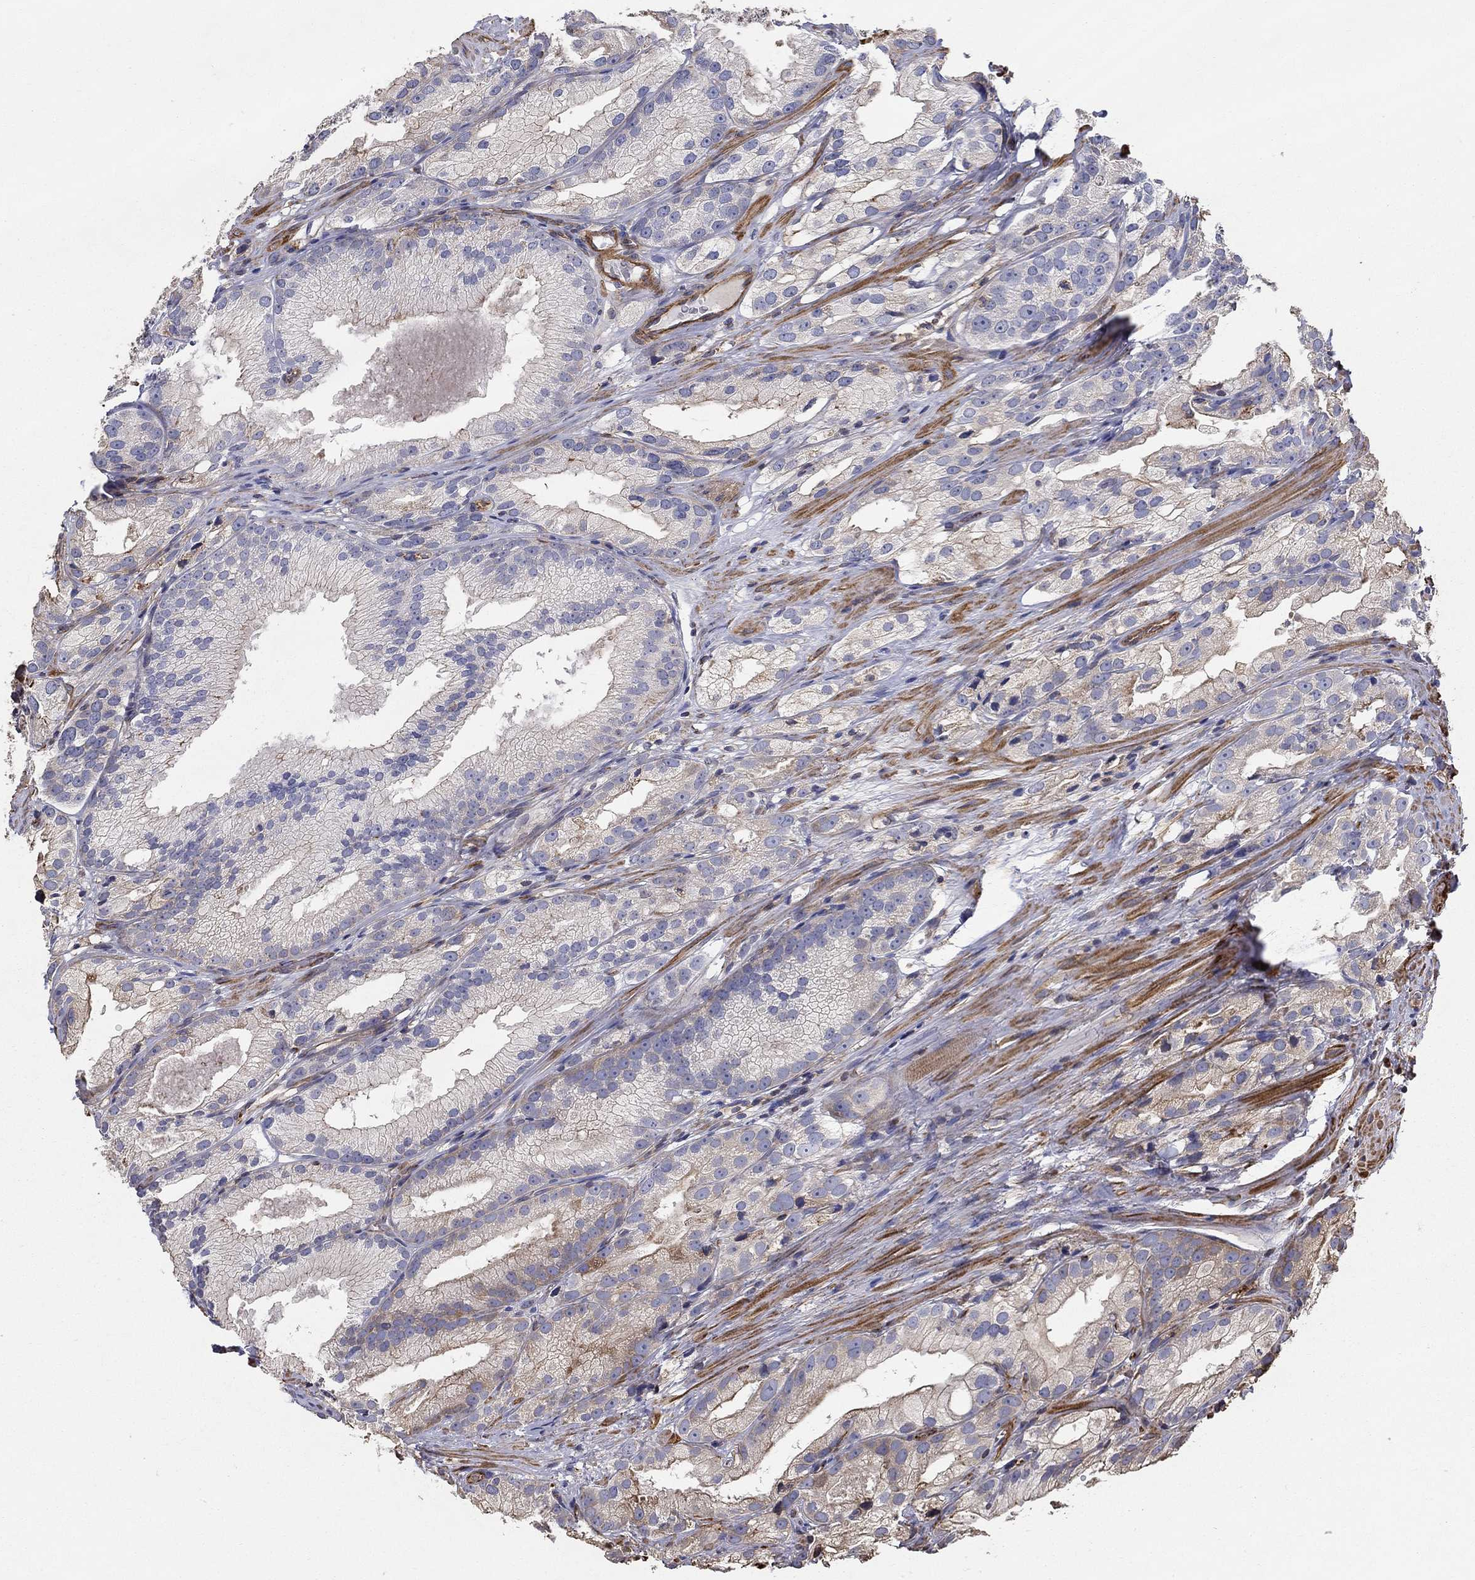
{"staining": {"intensity": "strong", "quantity": "<25%", "location": "cytoplasmic/membranous"}, "tissue": "prostate cancer", "cell_type": "Tumor cells", "image_type": "cancer", "snomed": [{"axis": "morphology", "description": "Adenocarcinoma, High grade"}, {"axis": "topography", "description": "Prostate and seminal vesicle, NOS"}], "caption": "Protein staining of prostate adenocarcinoma (high-grade) tissue exhibits strong cytoplasmic/membranous expression in approximately <25% of tumor cells.", "gene": "NPHP1", "patient": {"sex": "male", "age": 62}}